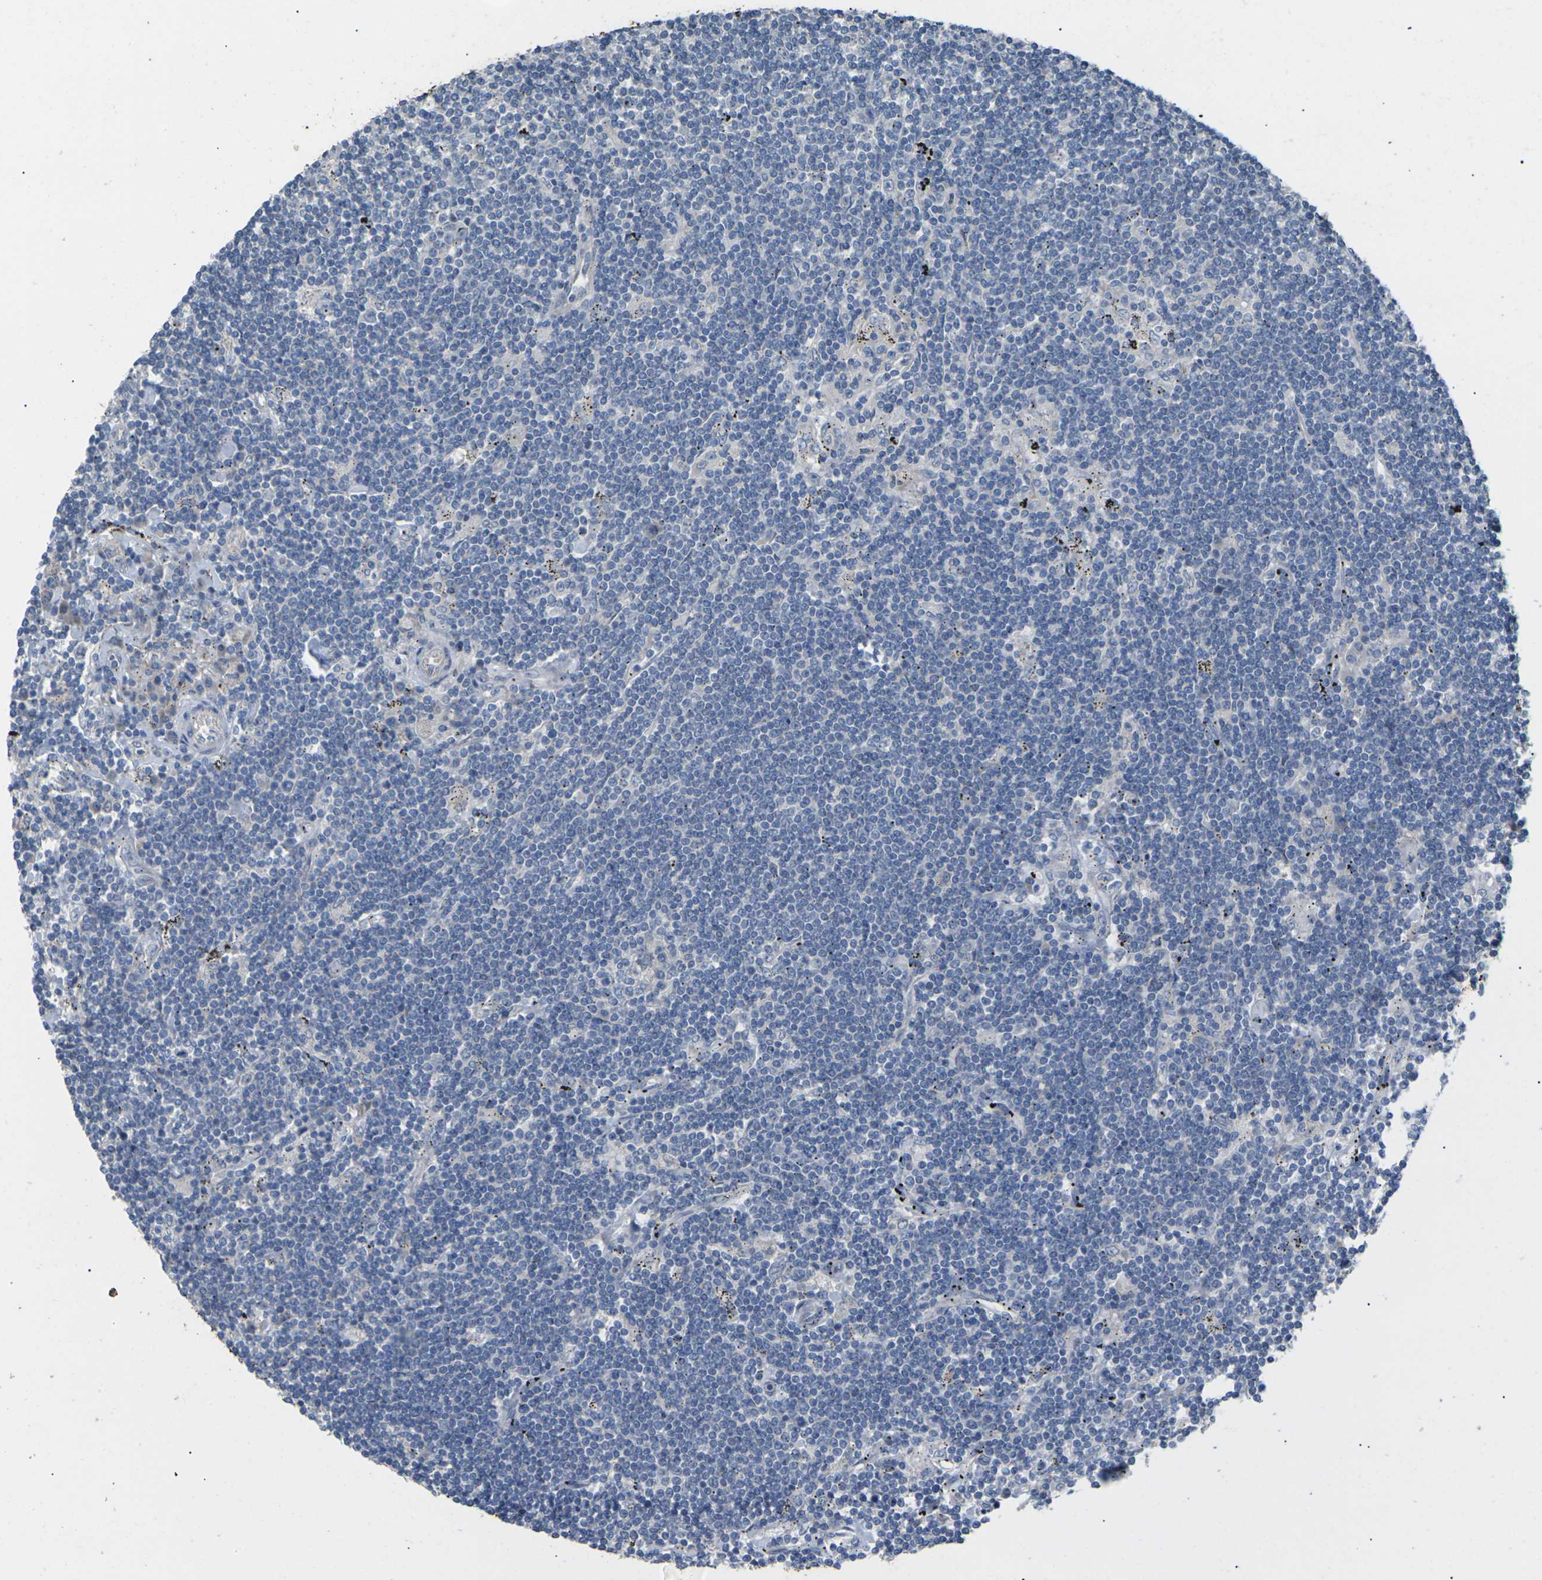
{"staining": {"intensity": "negative", "quantity": "none", "location": "none"}, "tissue": "lymphoma", "cell_type": "Tumor cells", "image_type": "cancer", "snomed": [{"axis": "morphology", "description": "Malignant lymphoma, non-Hodgkin's type, Low grade"}, {"axis": "topography", "description": "Spleen"}], "caption": "This is a photomicrograph of IHC staining of low-grade malignant lymphoma, non-Hodgkin's type, which shows no expression in tumor cells.", "gene": "KLHDC8B", "patient": {"sex": "male", "age": 76}}